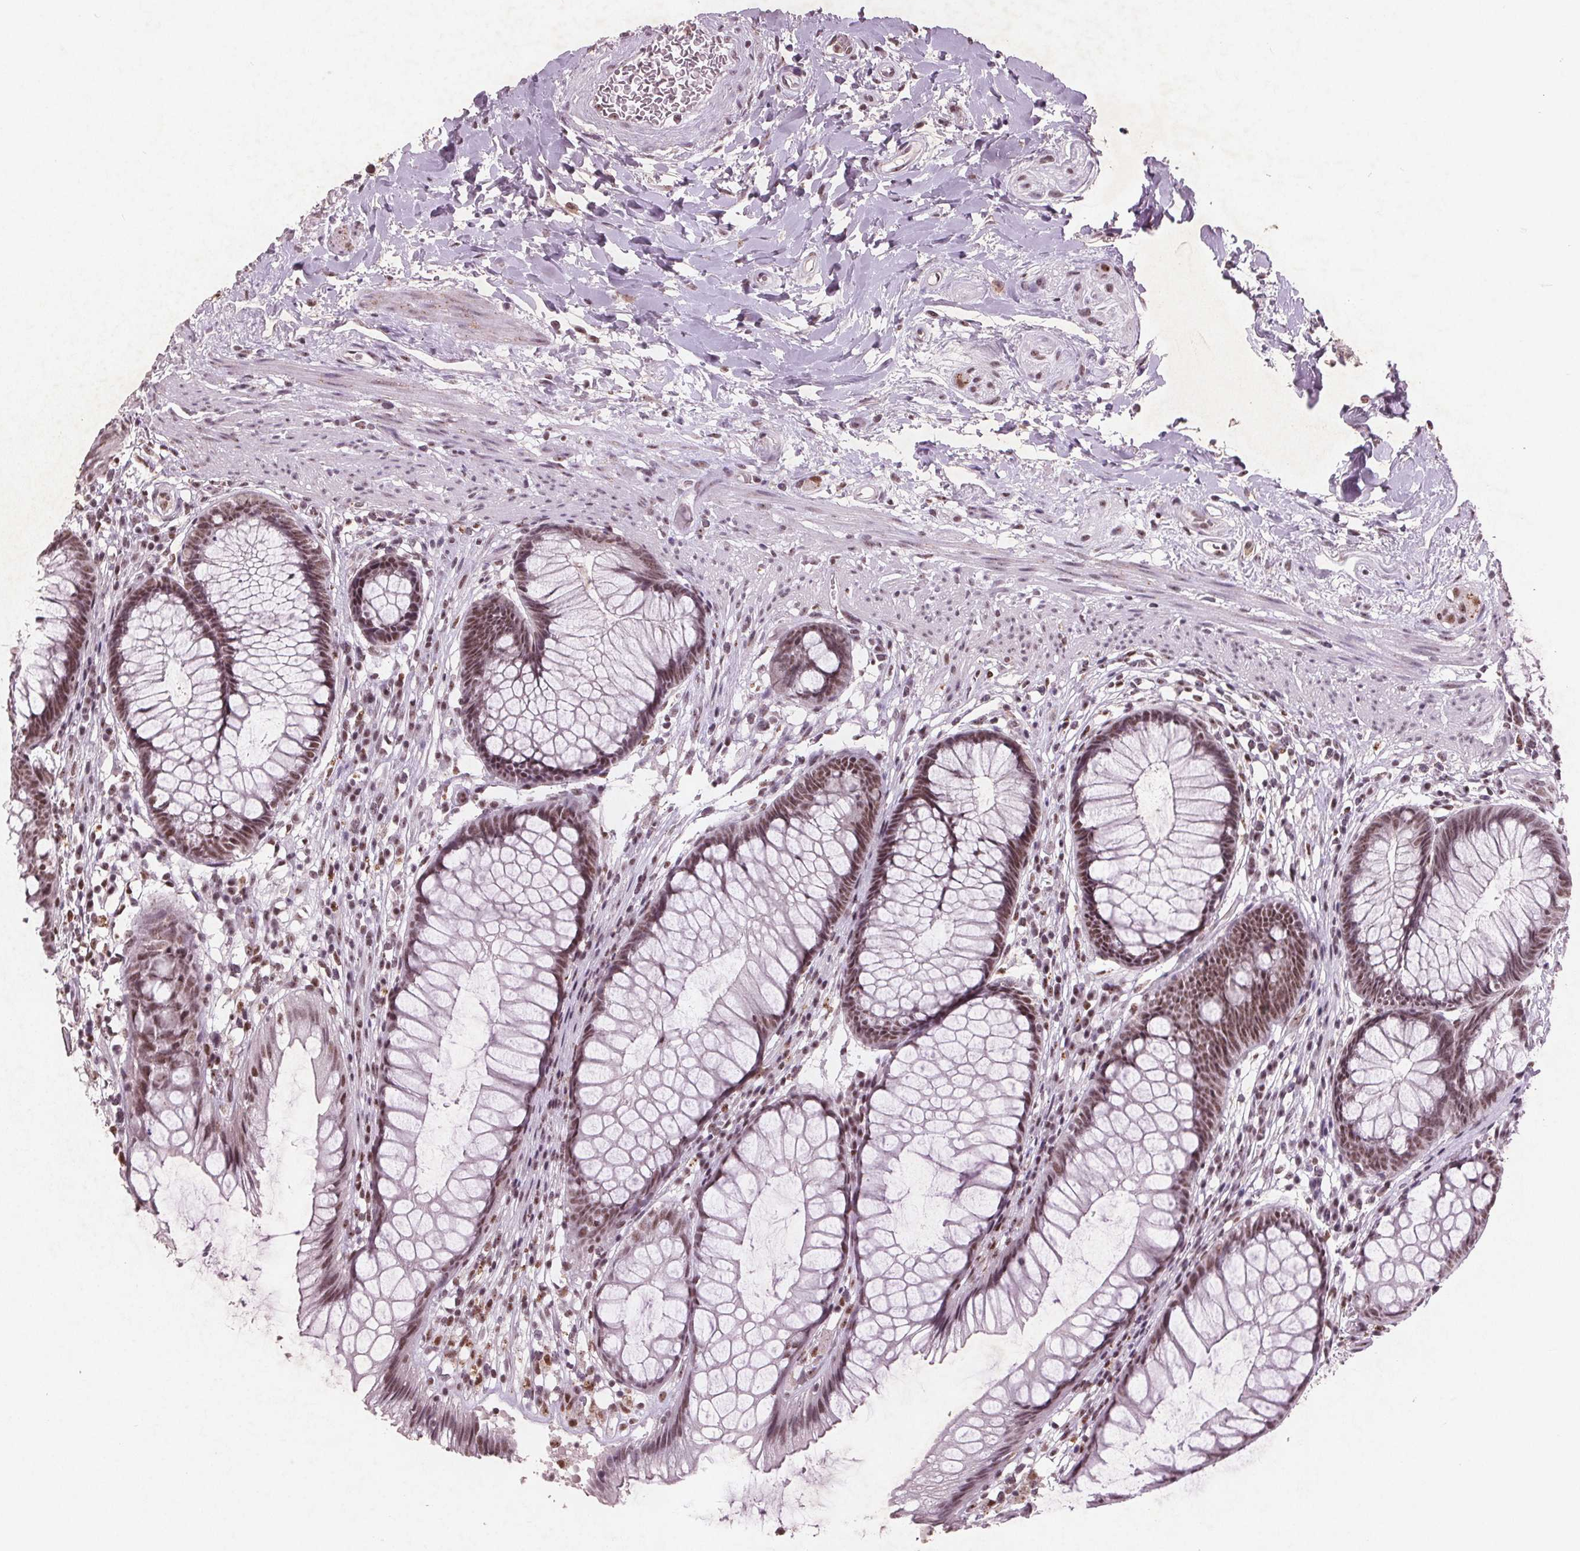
{"staining": {"intensity": "moderate", "quantity": ">75%", "location": "nuclear"}, "tissue": "rectum", "cell_type": "Glandular cells", "image_type": "normal", "snomed": [{"axis": "morphology", "description": "Normal tissue, NOS"}, {"axis": "topography", "description": "Smooth muscle"}, {"axis": "topography", "description": "Rectum"}], "caption": "IHC micrograph of benign rectum: human rectum stained using immunohistochemistry (IHC) demonstrates medium levels of moderate protein expression localized specifically in the nuclear of glandular cells, appearing as a nuclear brown color.", "gene": "RPS6KA2", "patient": {"sex": "male", "age": 53}}